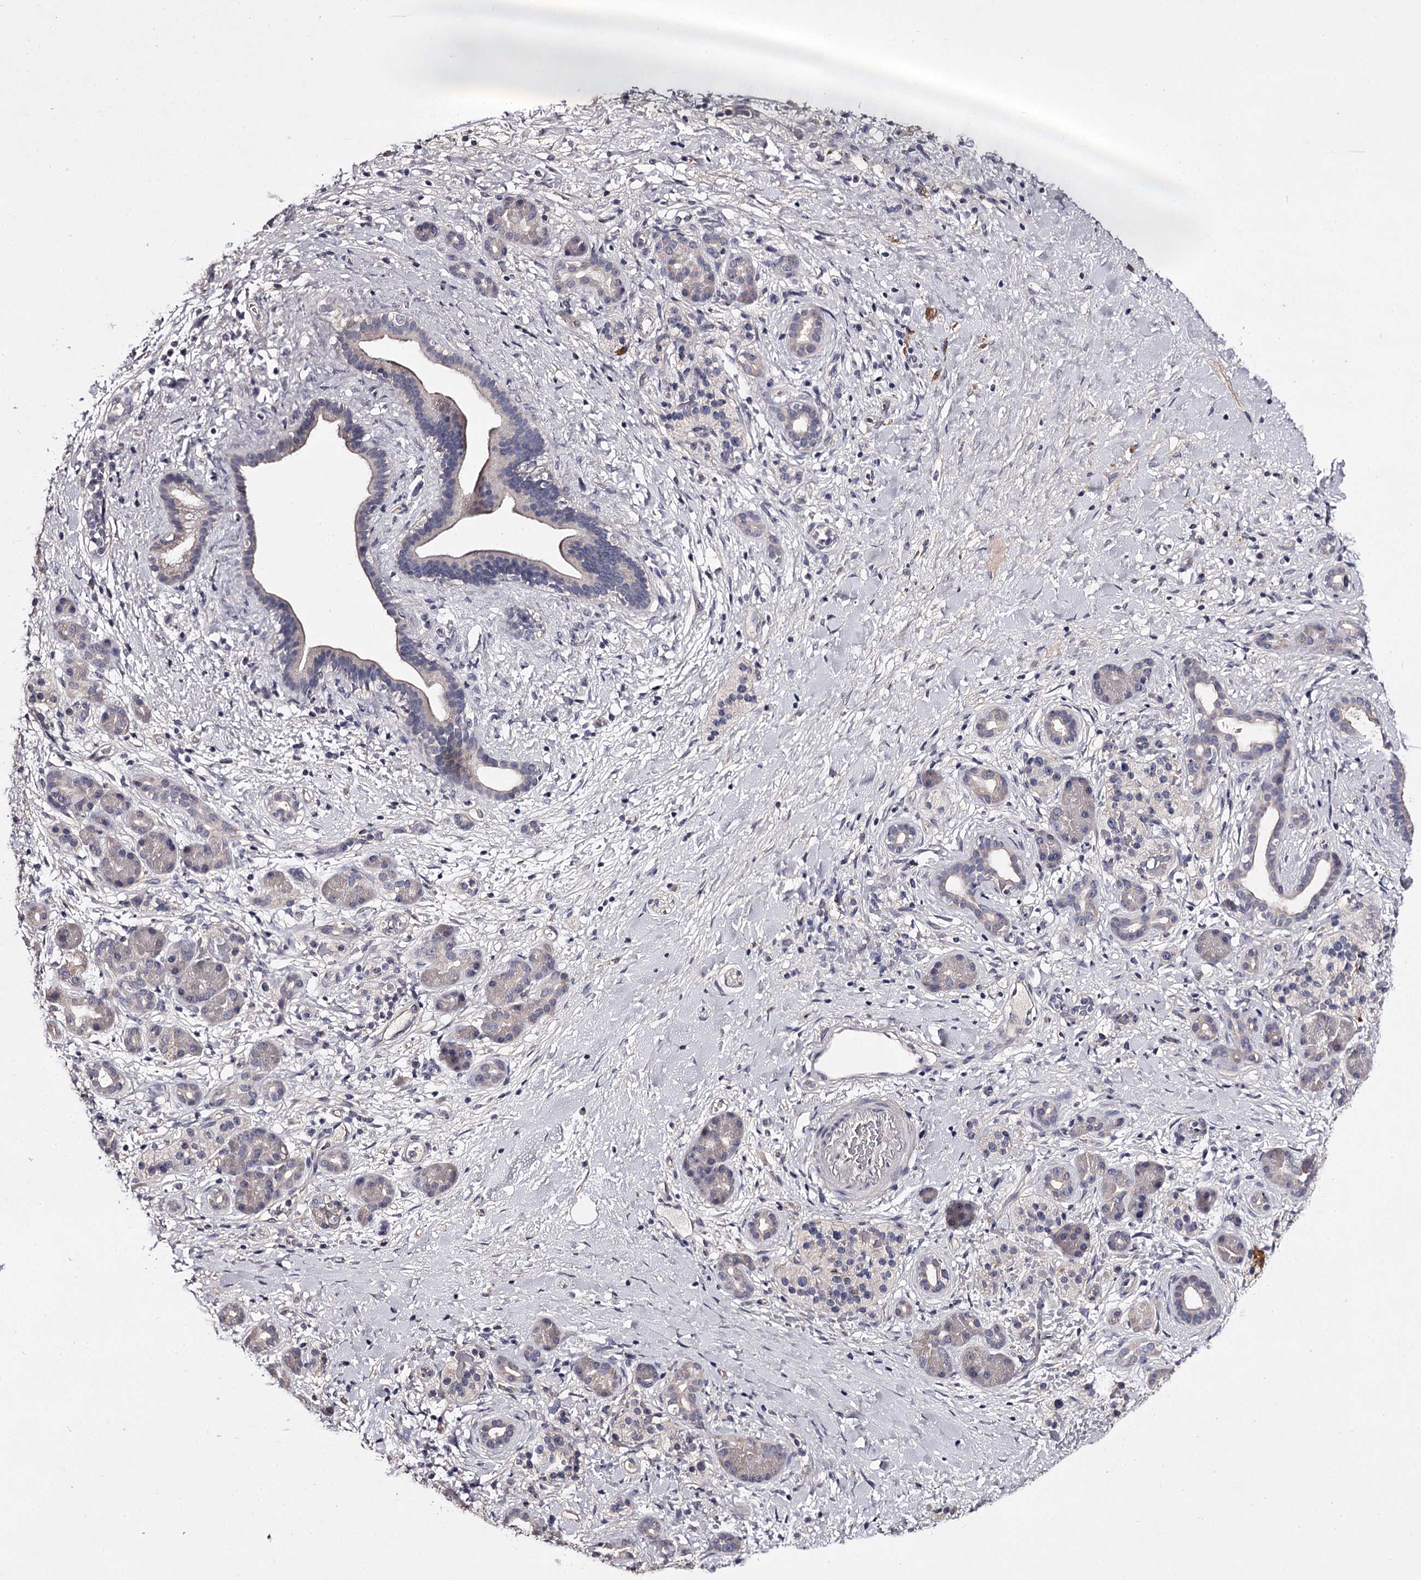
{"staining": {"intensity": "negative", "quantity": "none", "location": "none"}, "tissue": "pancreatic cancer", "cell_type": "Tumor cells", "image_type": "cancer", "snomed": [{"axis": "morphology", "description": "Normal tissue, NOS"}, {"axis": "morphology", "description": "Adenocarcinoma, NOS"}, {"axis": "topography", "description": "Pancreas"}, {"axis": "topography", "description": "Peripheral nerve tissue"}], "caption": "Tumor cells are negative for brown protein staining in pancreatic adenocarcinoma.", "gene": "PRM2", "patient": {"sex": "female", "age": 77}}